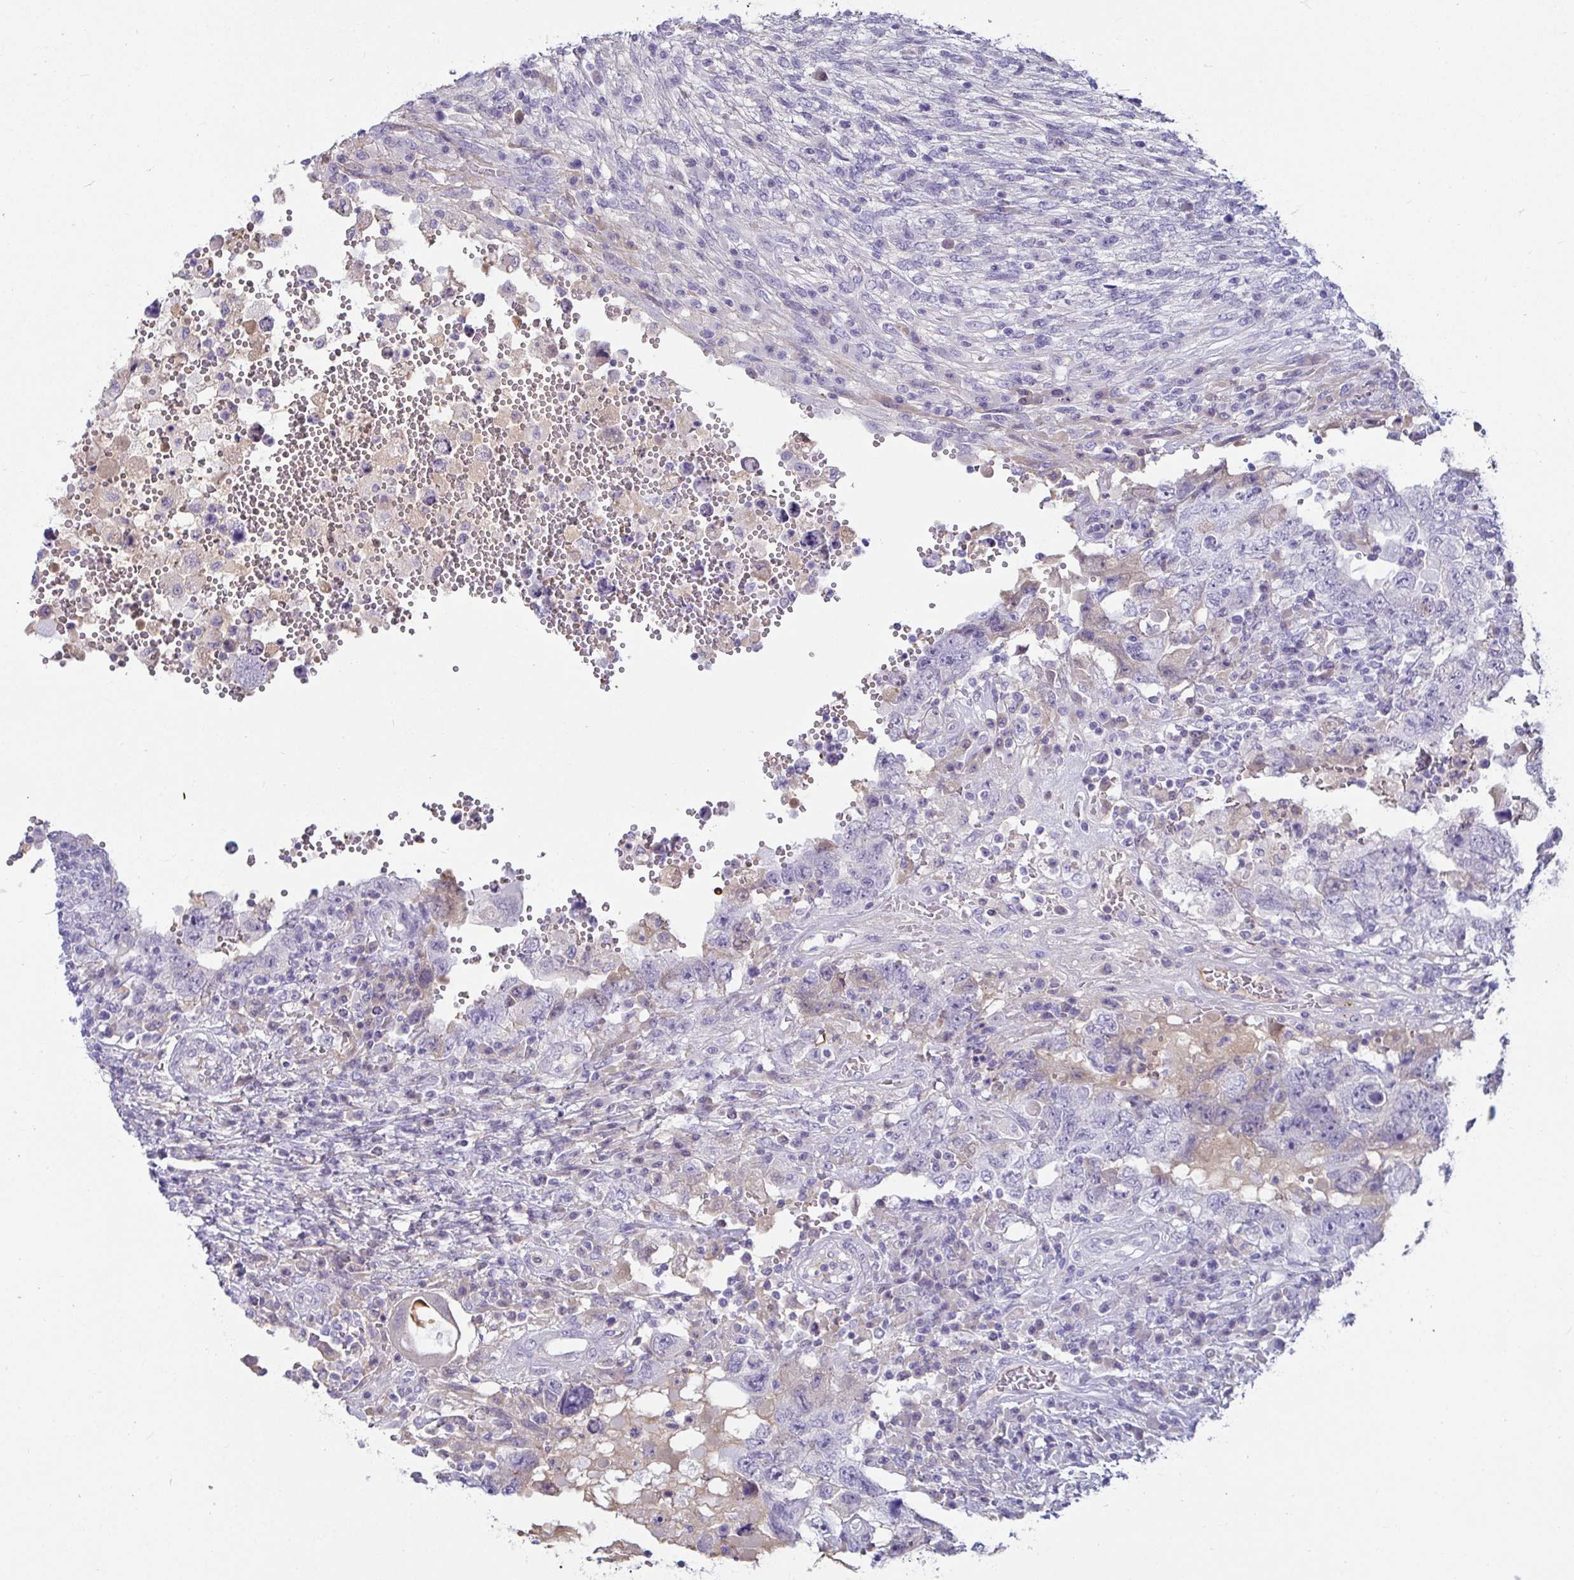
{"staining": {"intensity": "negative", "quantity": "none", "location": "none"}, "tissue": "testis cancer", "cell_type": "Tumor cells", "image_type": "cancer", "snomed": [{"axis": "morphology", "description": "Carcinoma, Embryonal, NOS"}, {"axis": "topography", "description": "Testis"}], "caption": "An image of testis embryonal carcinoma stained for a protein shows no brown staining in tumor cells.", "gene": "NPY", "patient": {"sex": "male", "age": 26}}